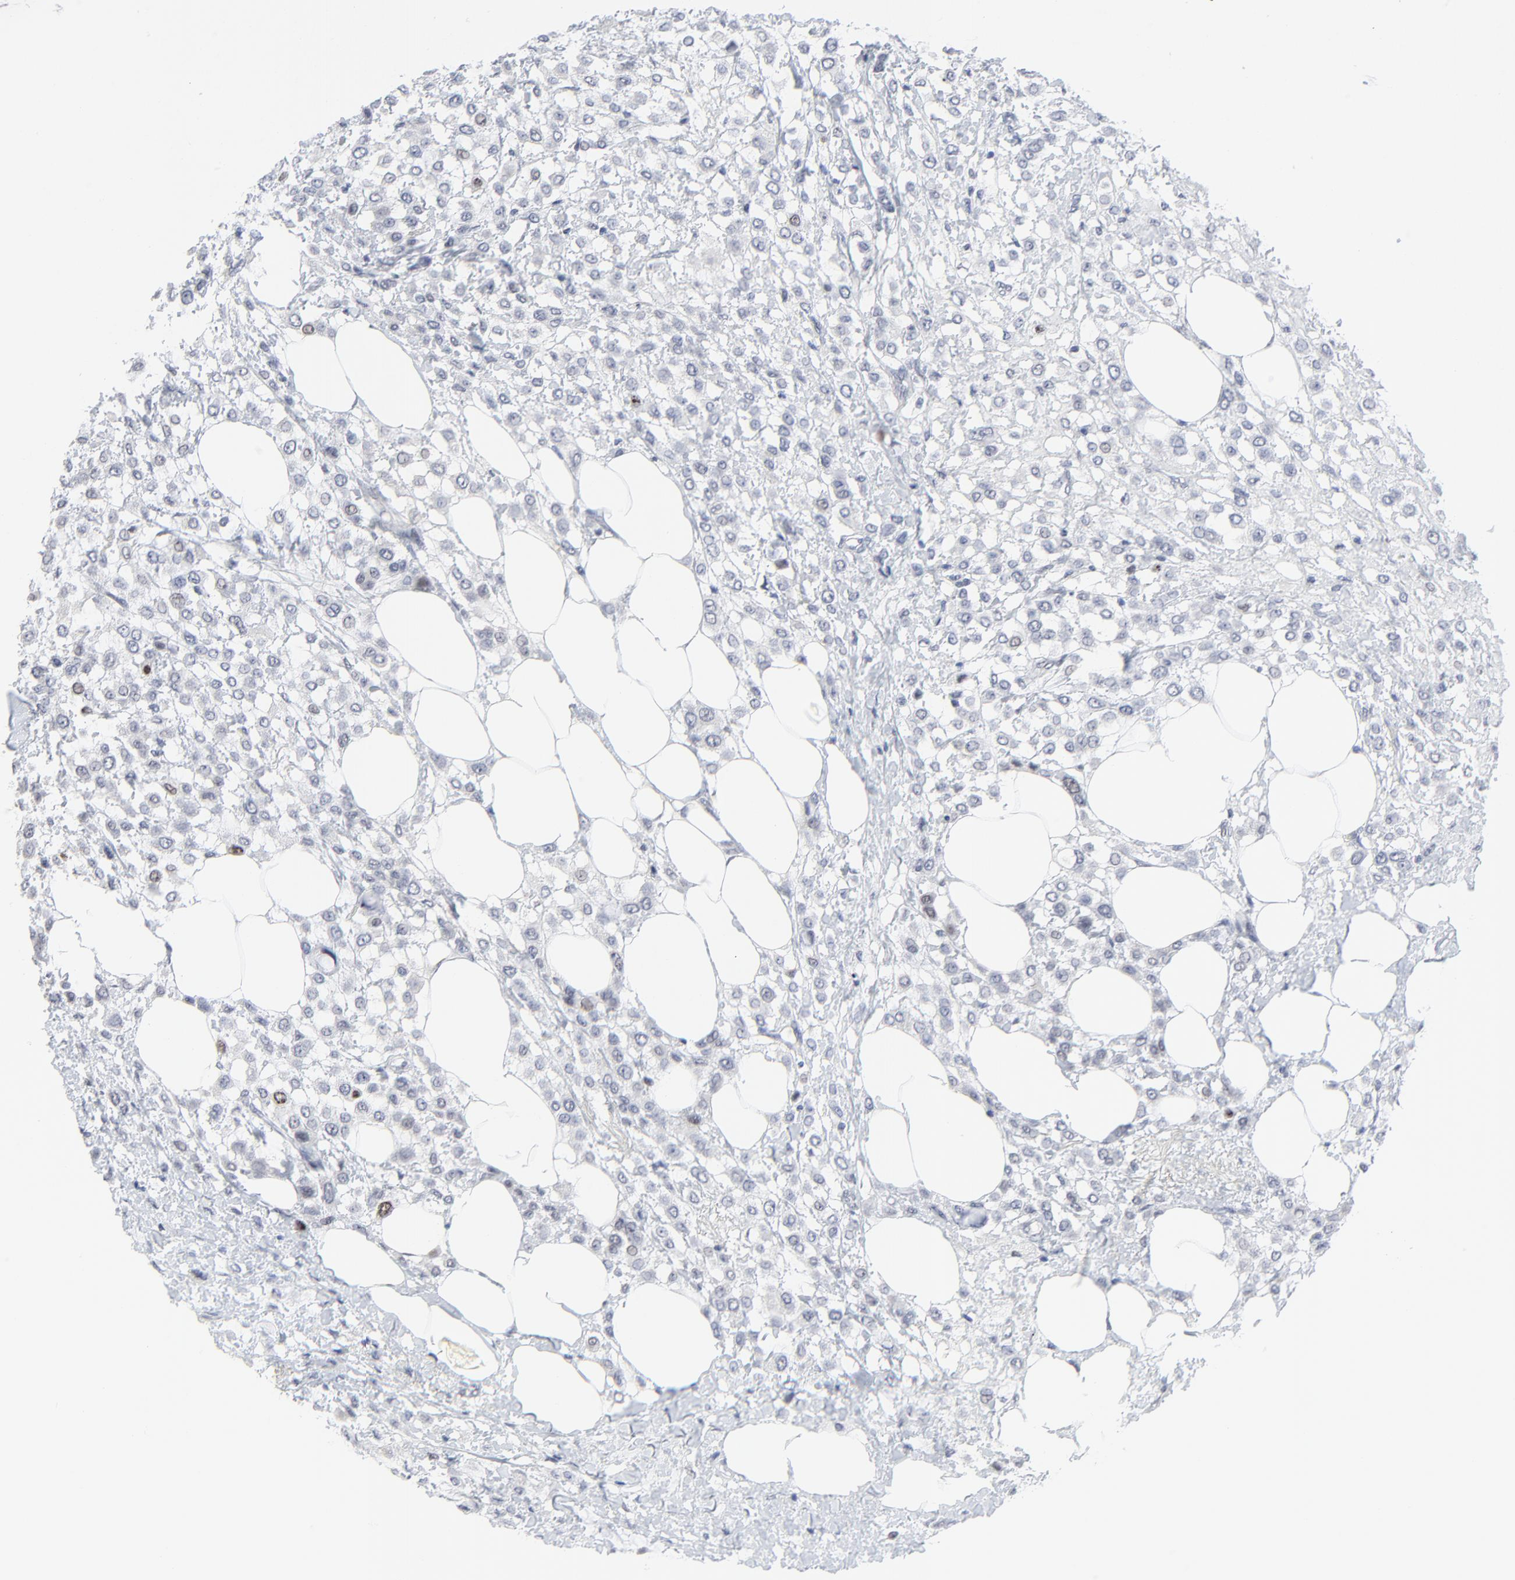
{"staining": {"intensity": "moderate", "quantity": "<25%", "location": "nuclear"}, "tissue": "breast cancer", "cell_type": "Tumor cells", "image_type": "cancer", "snomed": [{"axis": "morphology", "description": "Lobular carcinoma"}, {"axis": "topography", "description": "Breast"}], "caption": "Human breast cancer stained with a protein marker displays moderate staining in tumor cells.", "gene": "ZNF589", "patient": {"sex": "female", "age": 85}}